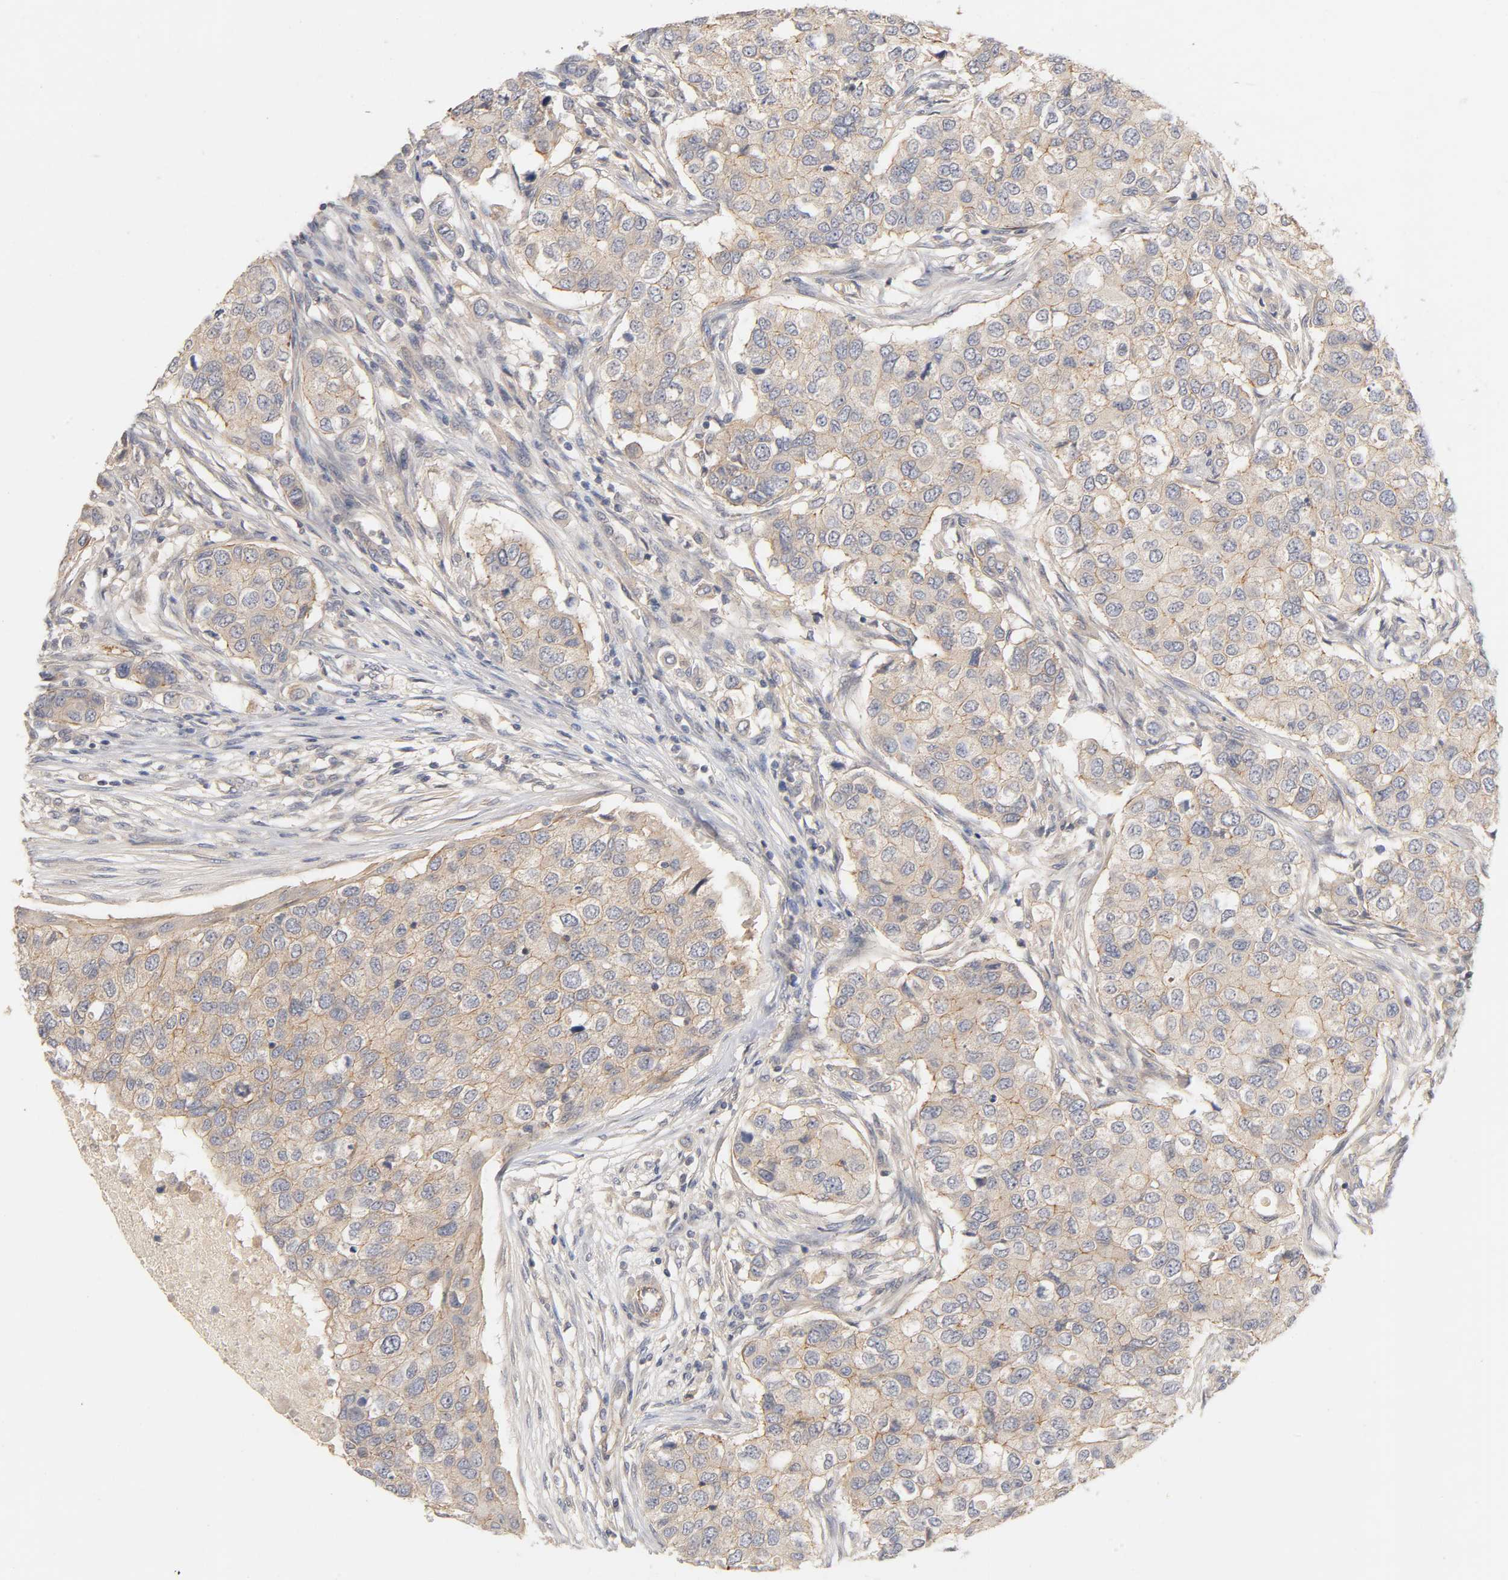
{"staining": {"intensity": "moderate", "quantity": ">75%", "location": "cytoplasmic/membranous"}, "tissue": "breast cancer", "cell_type": "Tumor cells", "image_type": "cancer", "snomed": [{"axis": "morphology", "description": "Normal tissue, NOS"}, {"axis": "morphology", "description": "Duct carcinoma"}, {"axis": "topography", "description": "Breast"}], "caption": "Brown immunohistochemical staining in human breast intraductal carcinoma shows moderate cytoplasmic/membranous expression in approximately >75% of tumor cells.", "gene": "PDZD11", "patient": {"sex": "female", "age": 49}}